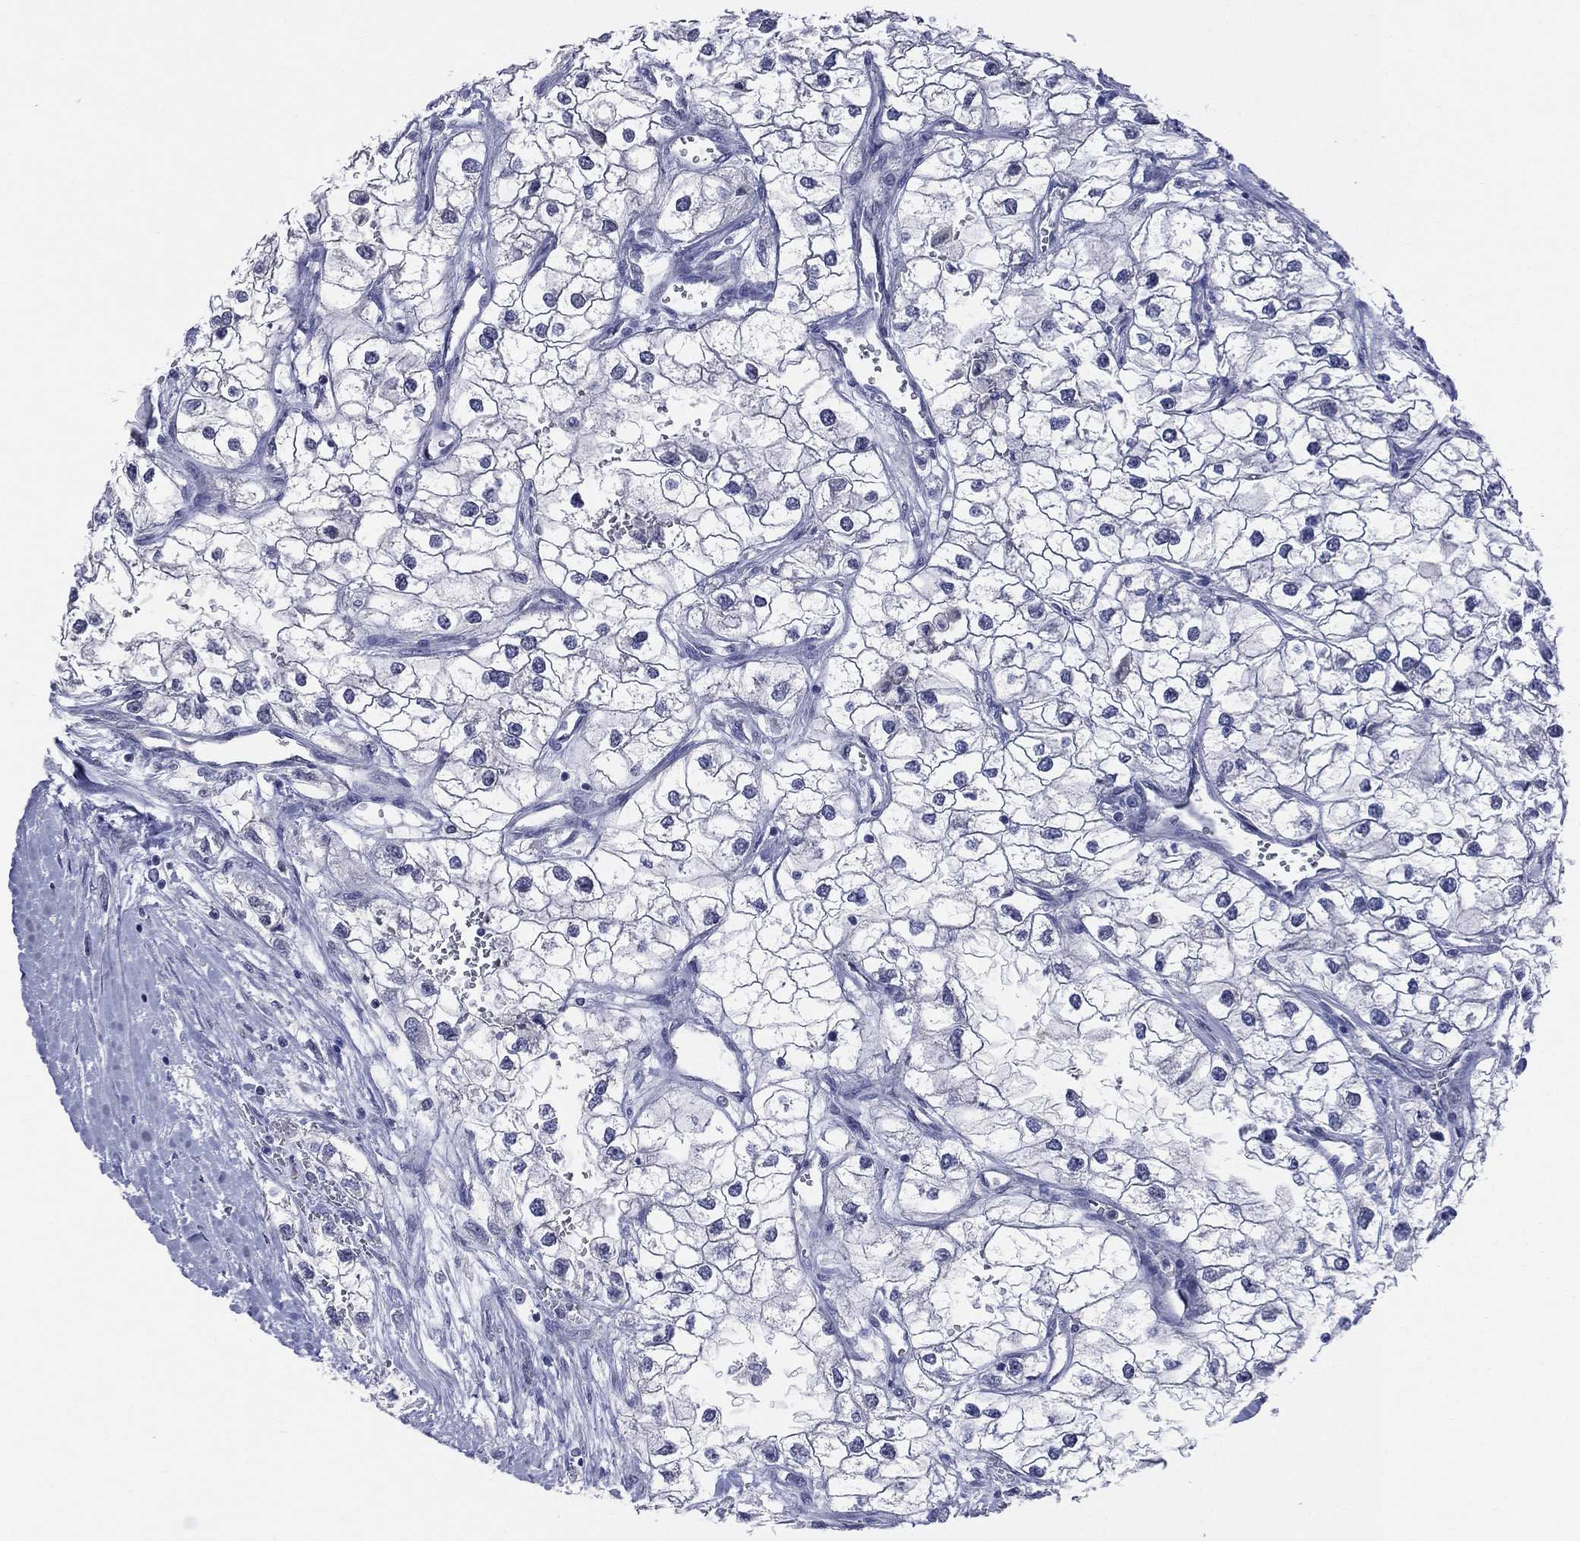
{"staining": {"intensity": "negative", "quantity": "none", "location": "none"}, "tissue": "renal cancer", "cell_type": "Tumor cells", "image_type": "cancer", "snomed": [{"axis": "morphology", "description": "Adenocarcinoma, NOS"}, {"axis": "topography", "description": "Kidney"}], "caption": "Tumor cells are negative for brown protein staining in renal adenocarcinoma. (Stains: DAB immunohistochemistry with hematoxylin counter stain, Microscopy: brightfield microscopy at high magnification).", "gene": "AKAP3", "patient": {"sex": "male", "age": 59}}